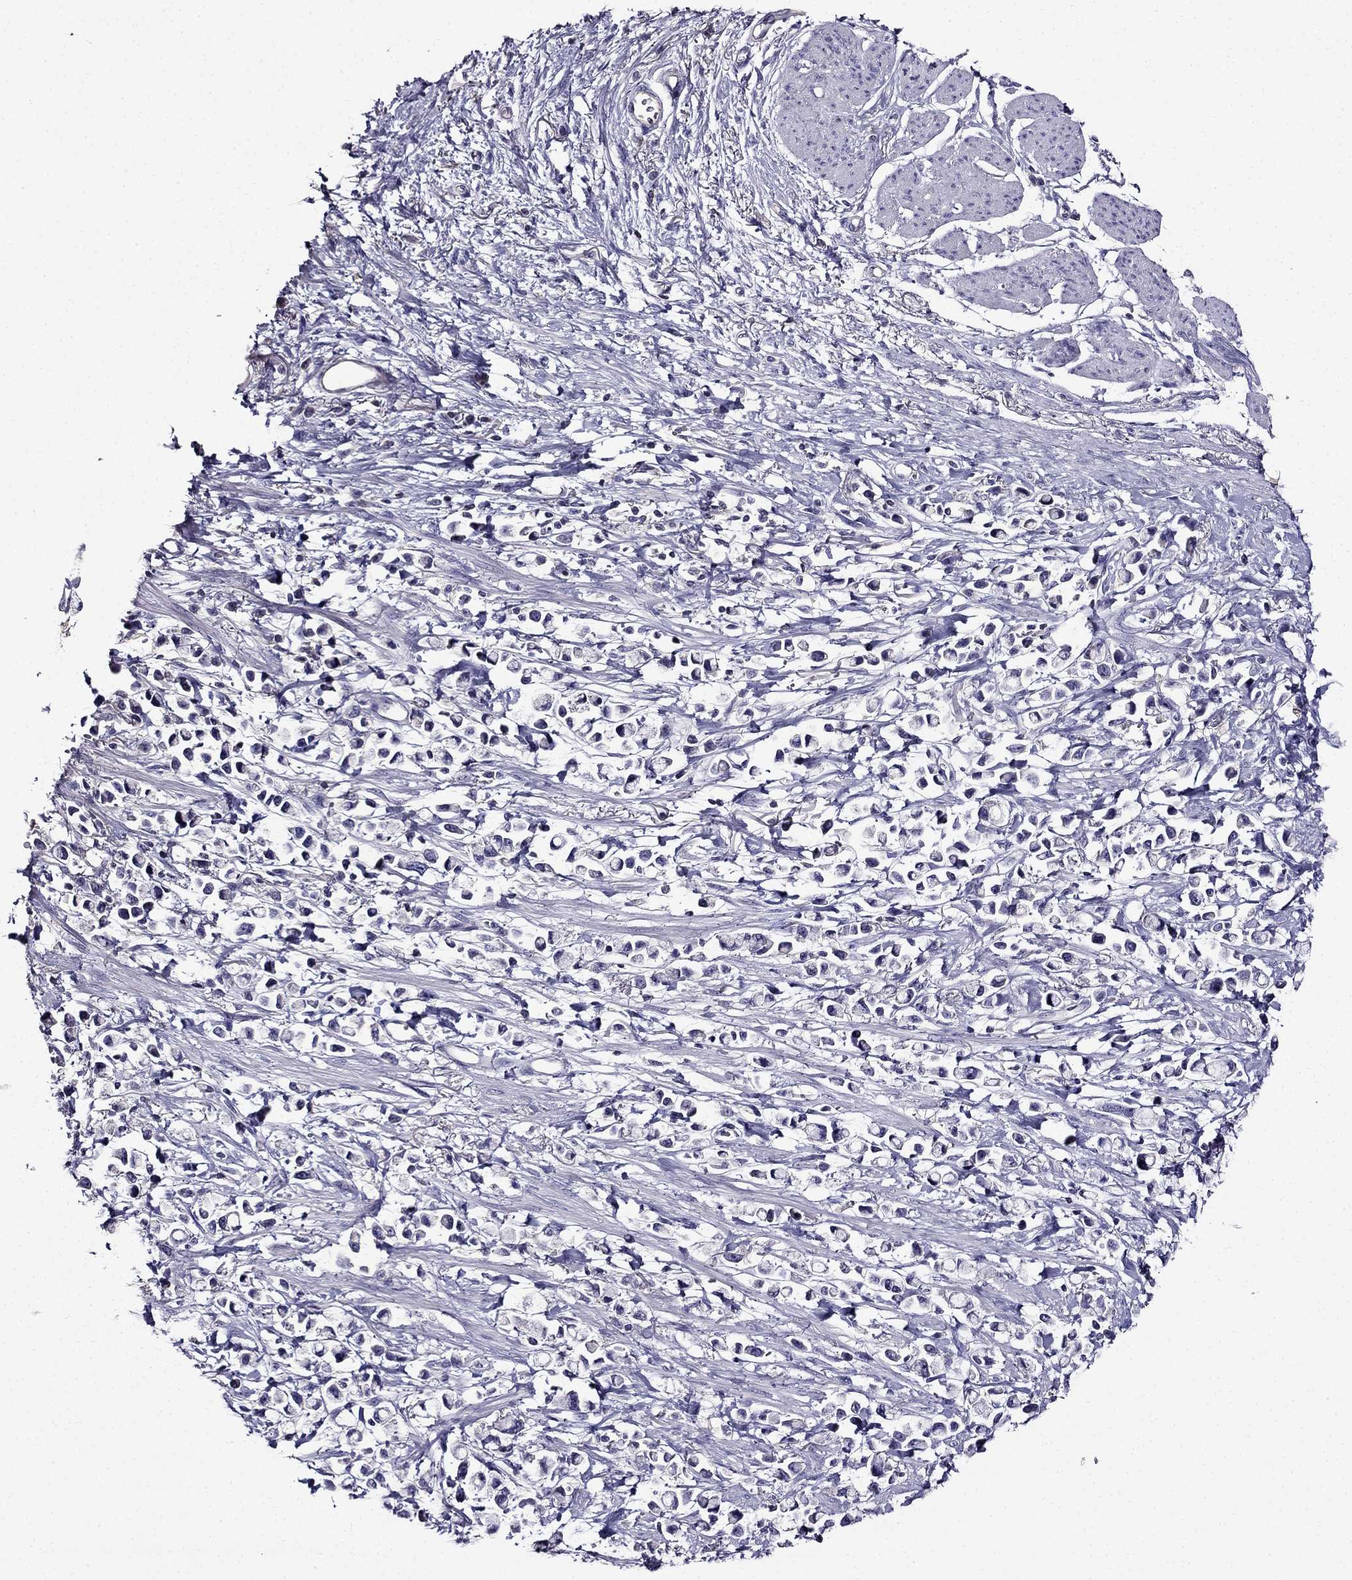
{"staining": {"intensity": "negative", "quantity": "none", "location": "none"}, "tissue": "stomach cancer", "cell_type": "Tumor cells", "image_type": "cancer", "snomed": [{"axis": "morphology", "description": "Adenocarcinoma, NOS"}, {"axis": "topography", "description": "Stomach"}], "caption": "This is a histopathology image of IHC staining of adenocarcinoma (stomach), which shows no expression in tumor cells. The staining is performed using DAB (3,3'-diaminobenzidine) brown chromogen with nuclei counter-stained in using hematoxylin.", "gene": "TMEM266", "patient": {"sex": "female", "age": 81}}